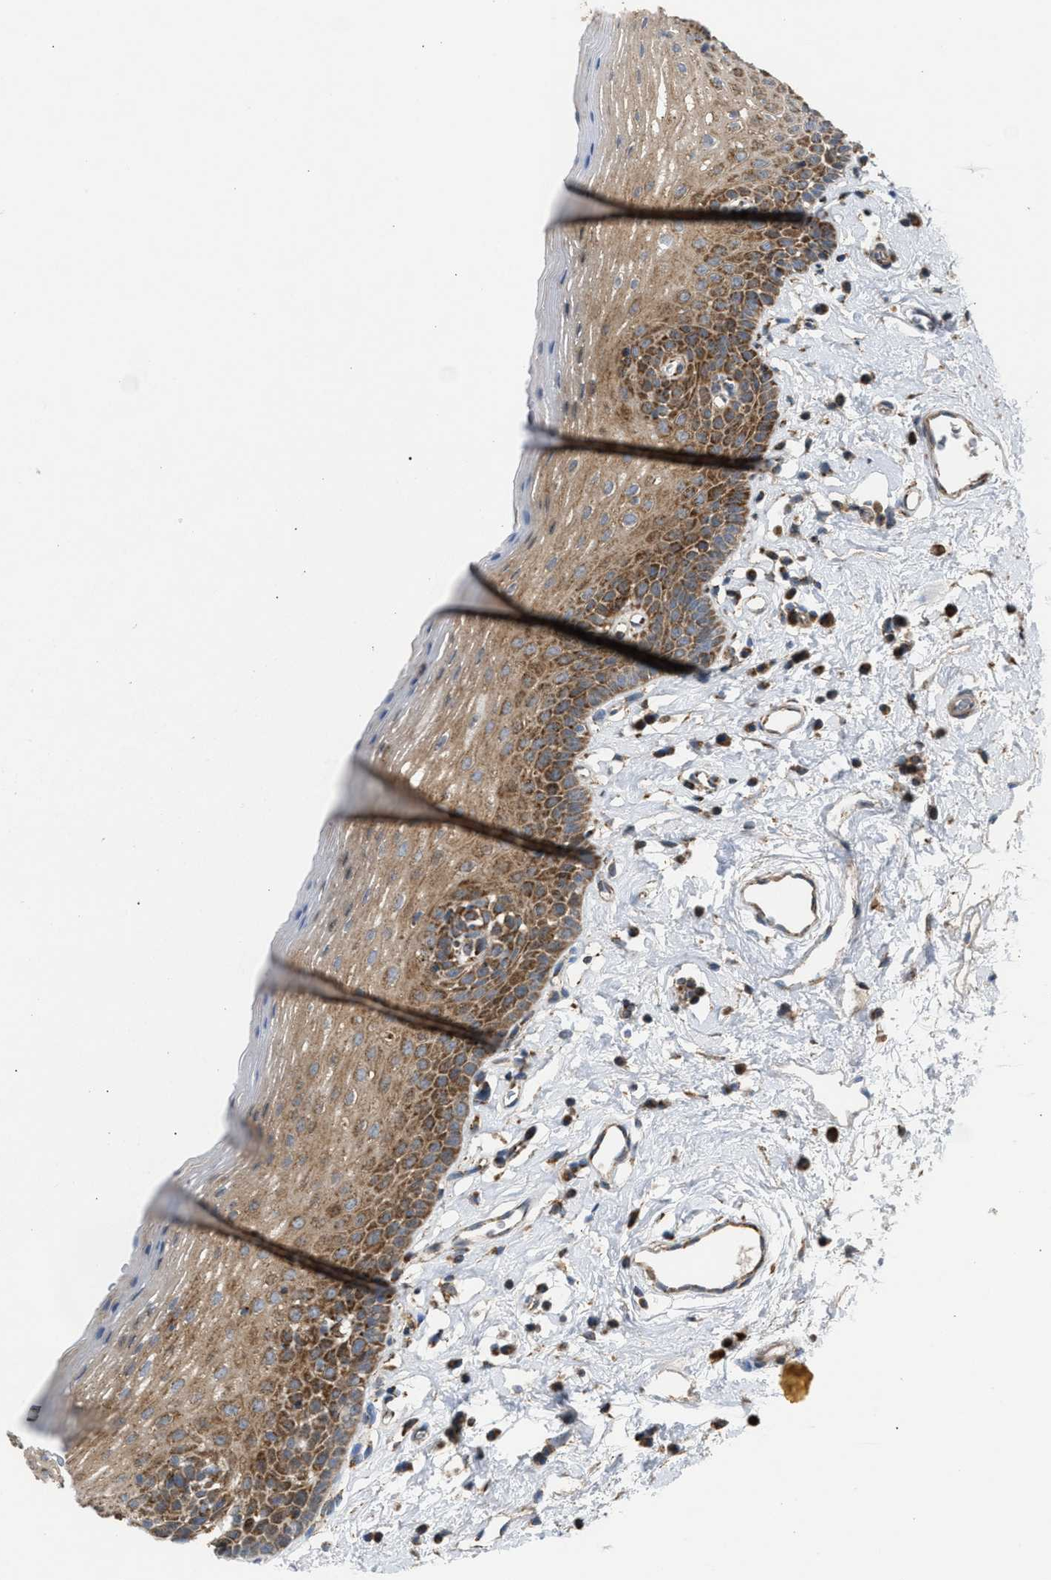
{"staining": {"intensity": "moderate", "quantity": "25%-75%", "location": "cytoplasmic/membranous"}, "tissue": "oral mucosa", "cell_type": "Squamous epithelial cells", "image_type": "normal", "snomed": [{"axis": "morphology", "description": "Normal tissue, NOS"}, {"axis": "topography", "description": "Oral tissue"}], "caption": "IHC image of benign oral mucosa: human oral mucosa stained using immunohistochemistry reveals medium levels of moderate protein expression localized specifically in the cytoplasmic/membranous of squamous epithelial cells, appearing as a cytoplasmic/membranous brown color.", "gene": "TACO1", "patient": {"sex": "male", "age": 66}}